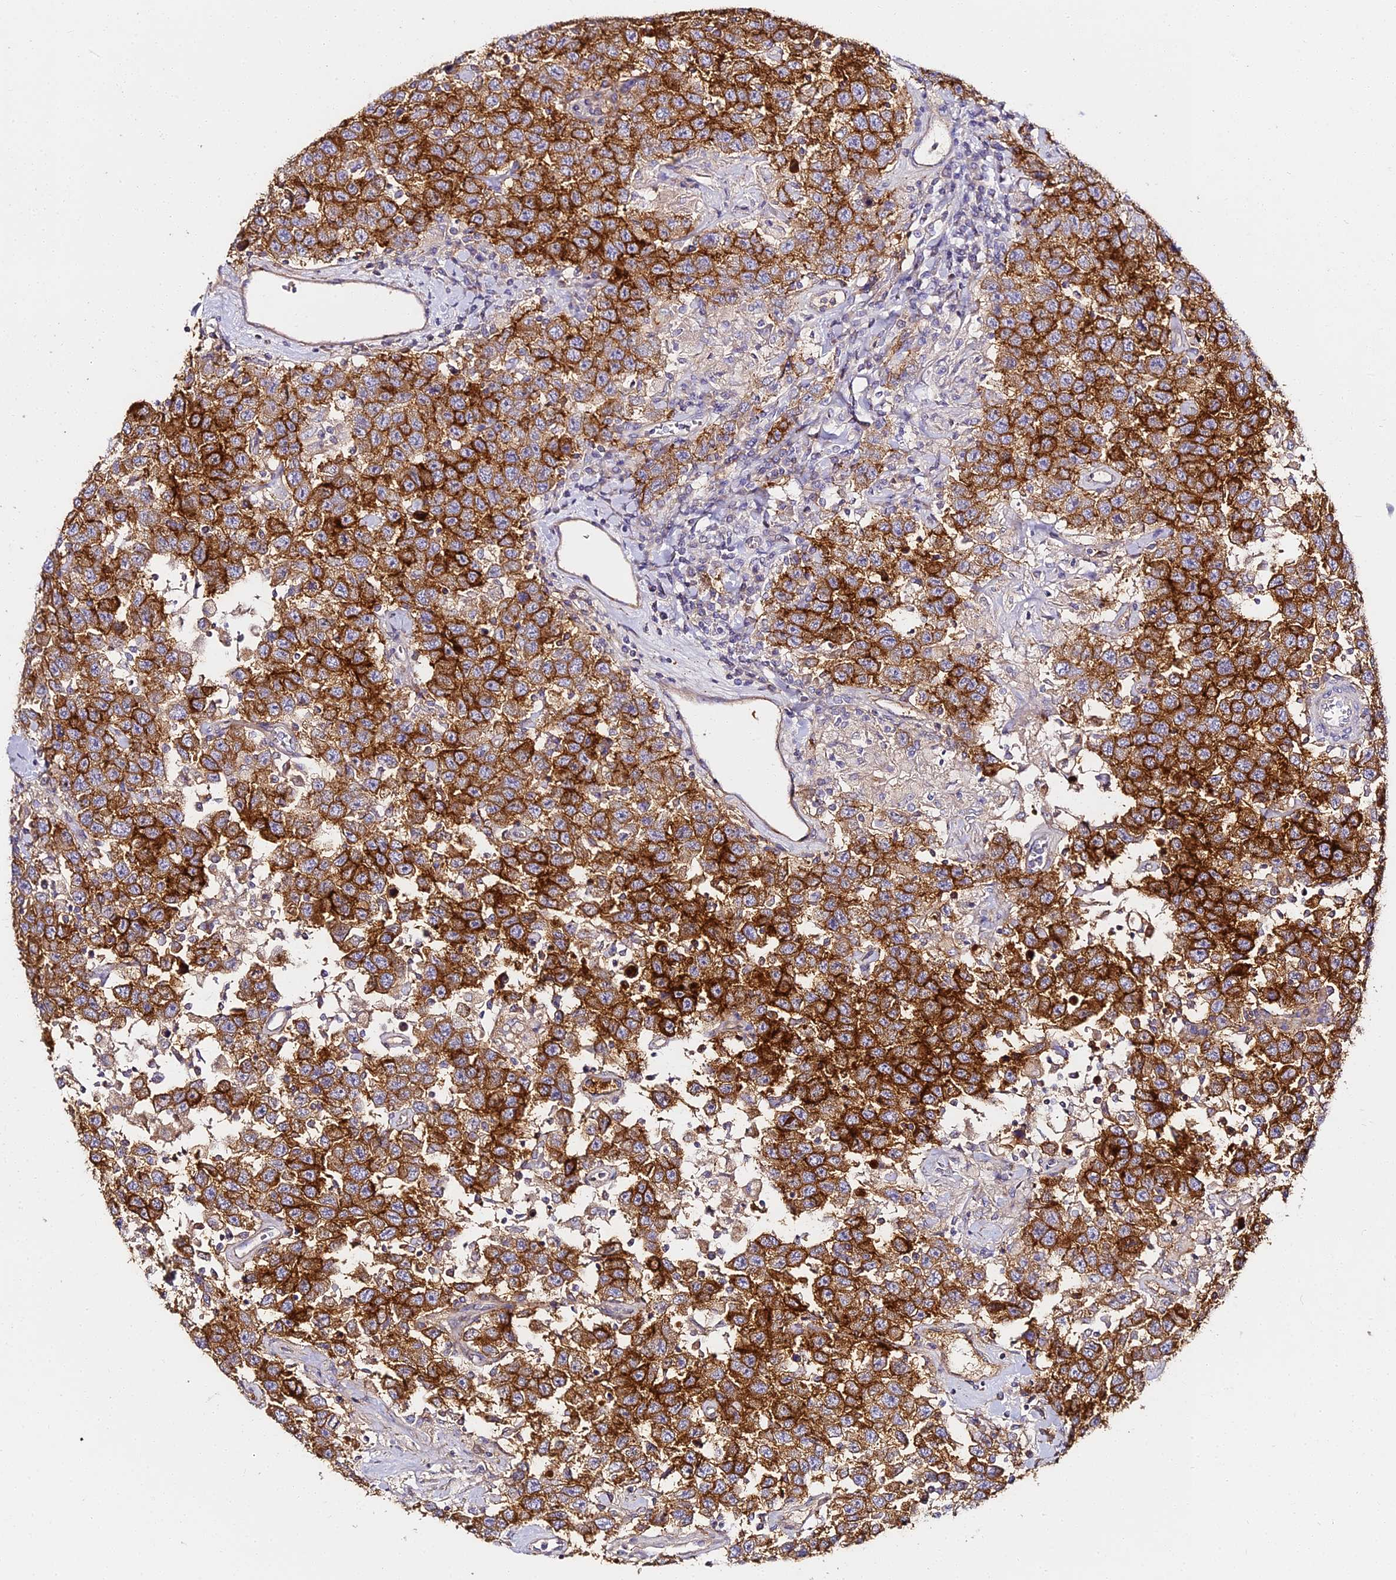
{"staining": {"intensity": "strong", "quantity": ">75%", "location": "cytoplasmic/membranous"}, "tissue": "testis cancer", "cell_type": "Tumor cells", "image_type": "cancer", "snomed": [{"axis": "morphology", "description": "Seminoma, NOS"}, {"axis": "topography", "description": "Testis"}], "caption": "Immunohistochemistry (DAB) staining of testis cancer shows strong cytoplasmic/membranous protein expression in about >75% of tumor cells. (DAB IHC, brown staining for protein, blue staining for nuclei).", "gene": "ALPG", "patient": {"sex": "male", "age": 41}}